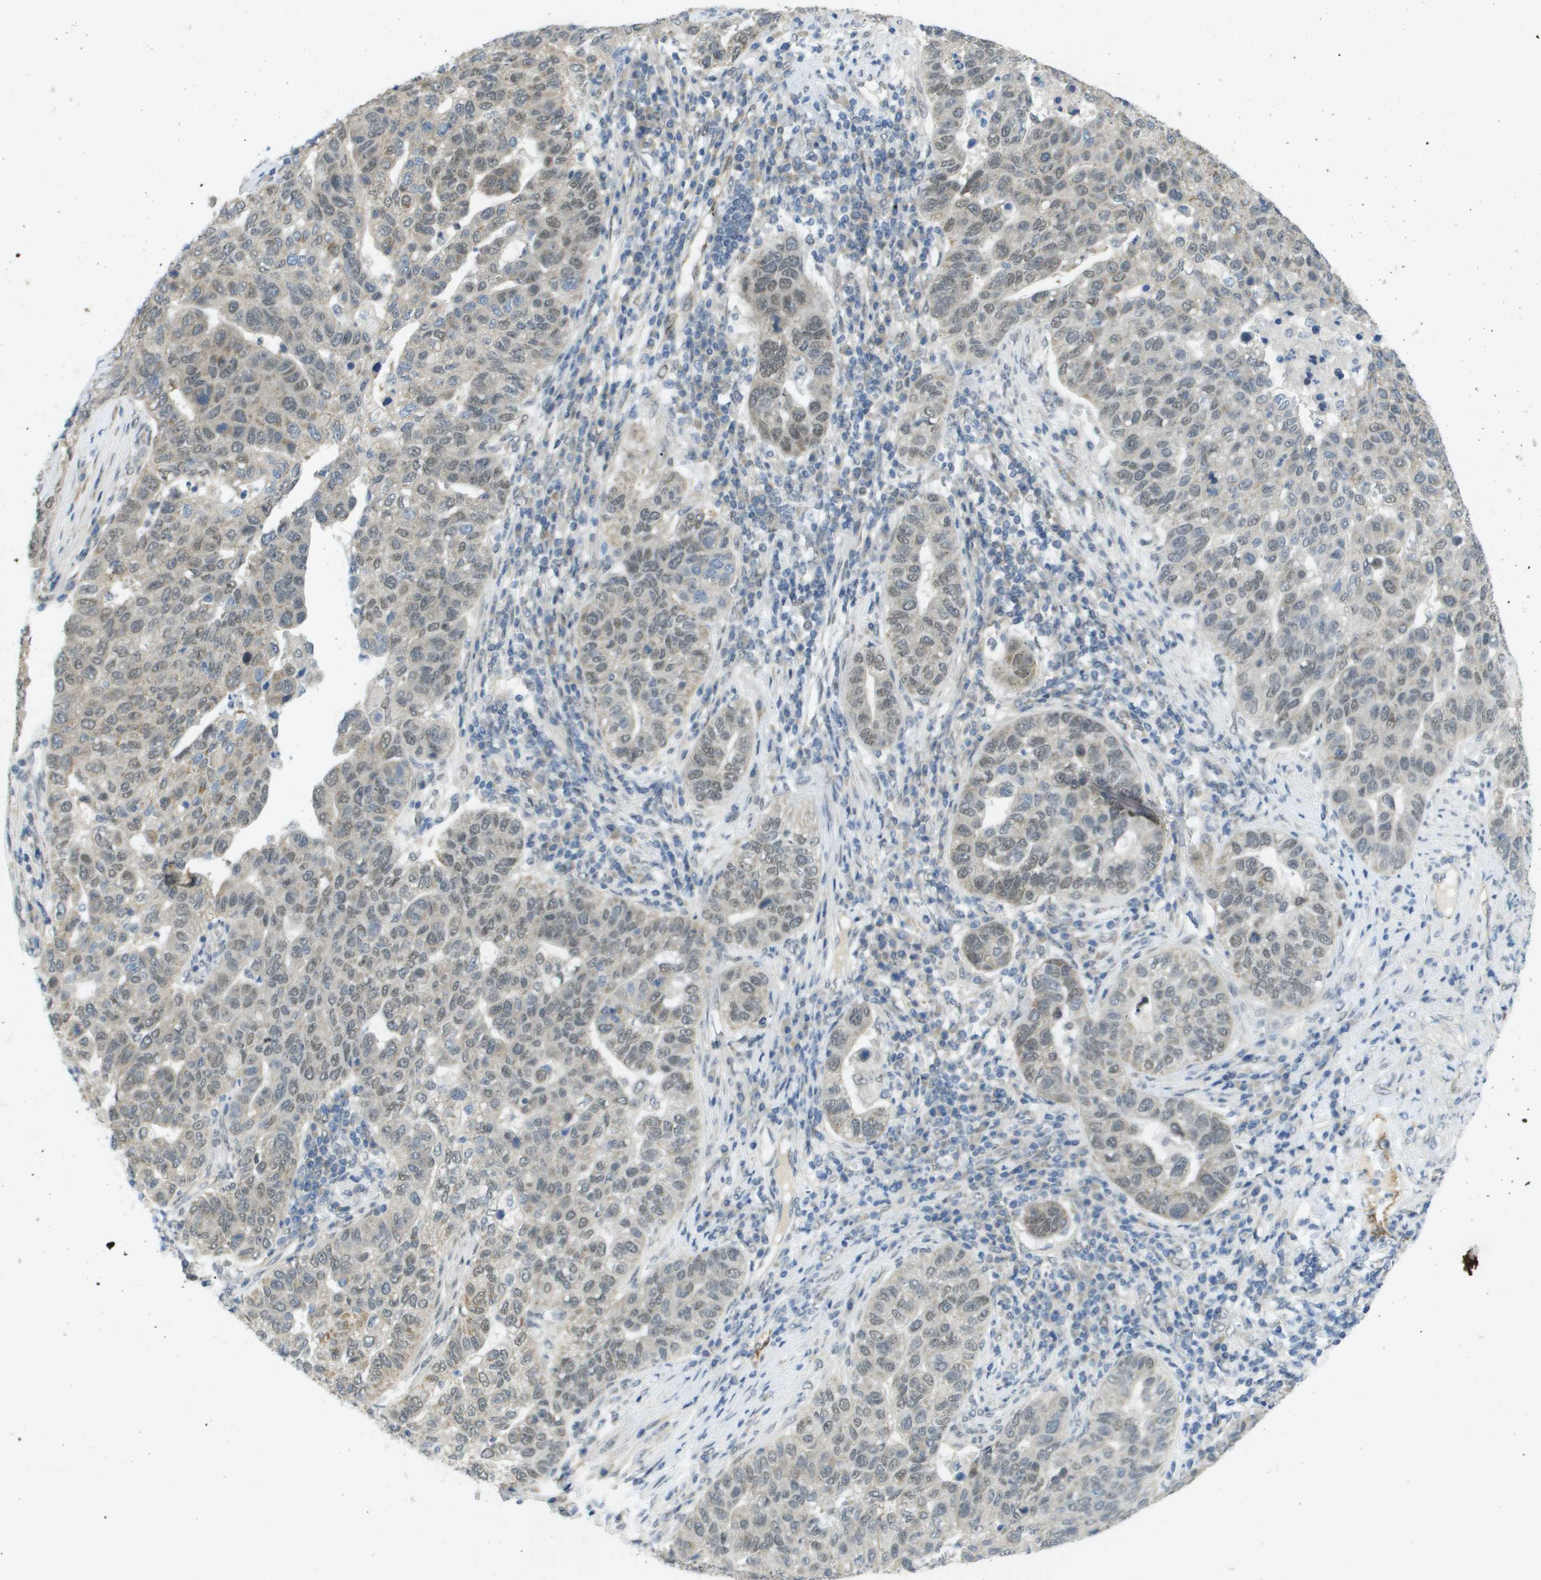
{"staining": {"intensity": "weak", "quantity": "25%-75%", "location": "nuclear"}, "tissue": "pancreatic cancer", "cell_type": "Tumor cells", "image_type": "cancer", "snomed": [{"axis": "morphology", "description": "Adenocarcinoma, NOS"}, {"axis": "topography", "description": "Pancreas"}], "caption": "DAB (3,3'-diaminobenzidine) immunohistochemical staining of human pancreatic cancer (adenocarcinoma) demonstrates weak nuclear protein staining in approximately 25%-75% of tumor cells.", "gene": "ARID1B", "patient": {"sex": "female", "age": 61}}